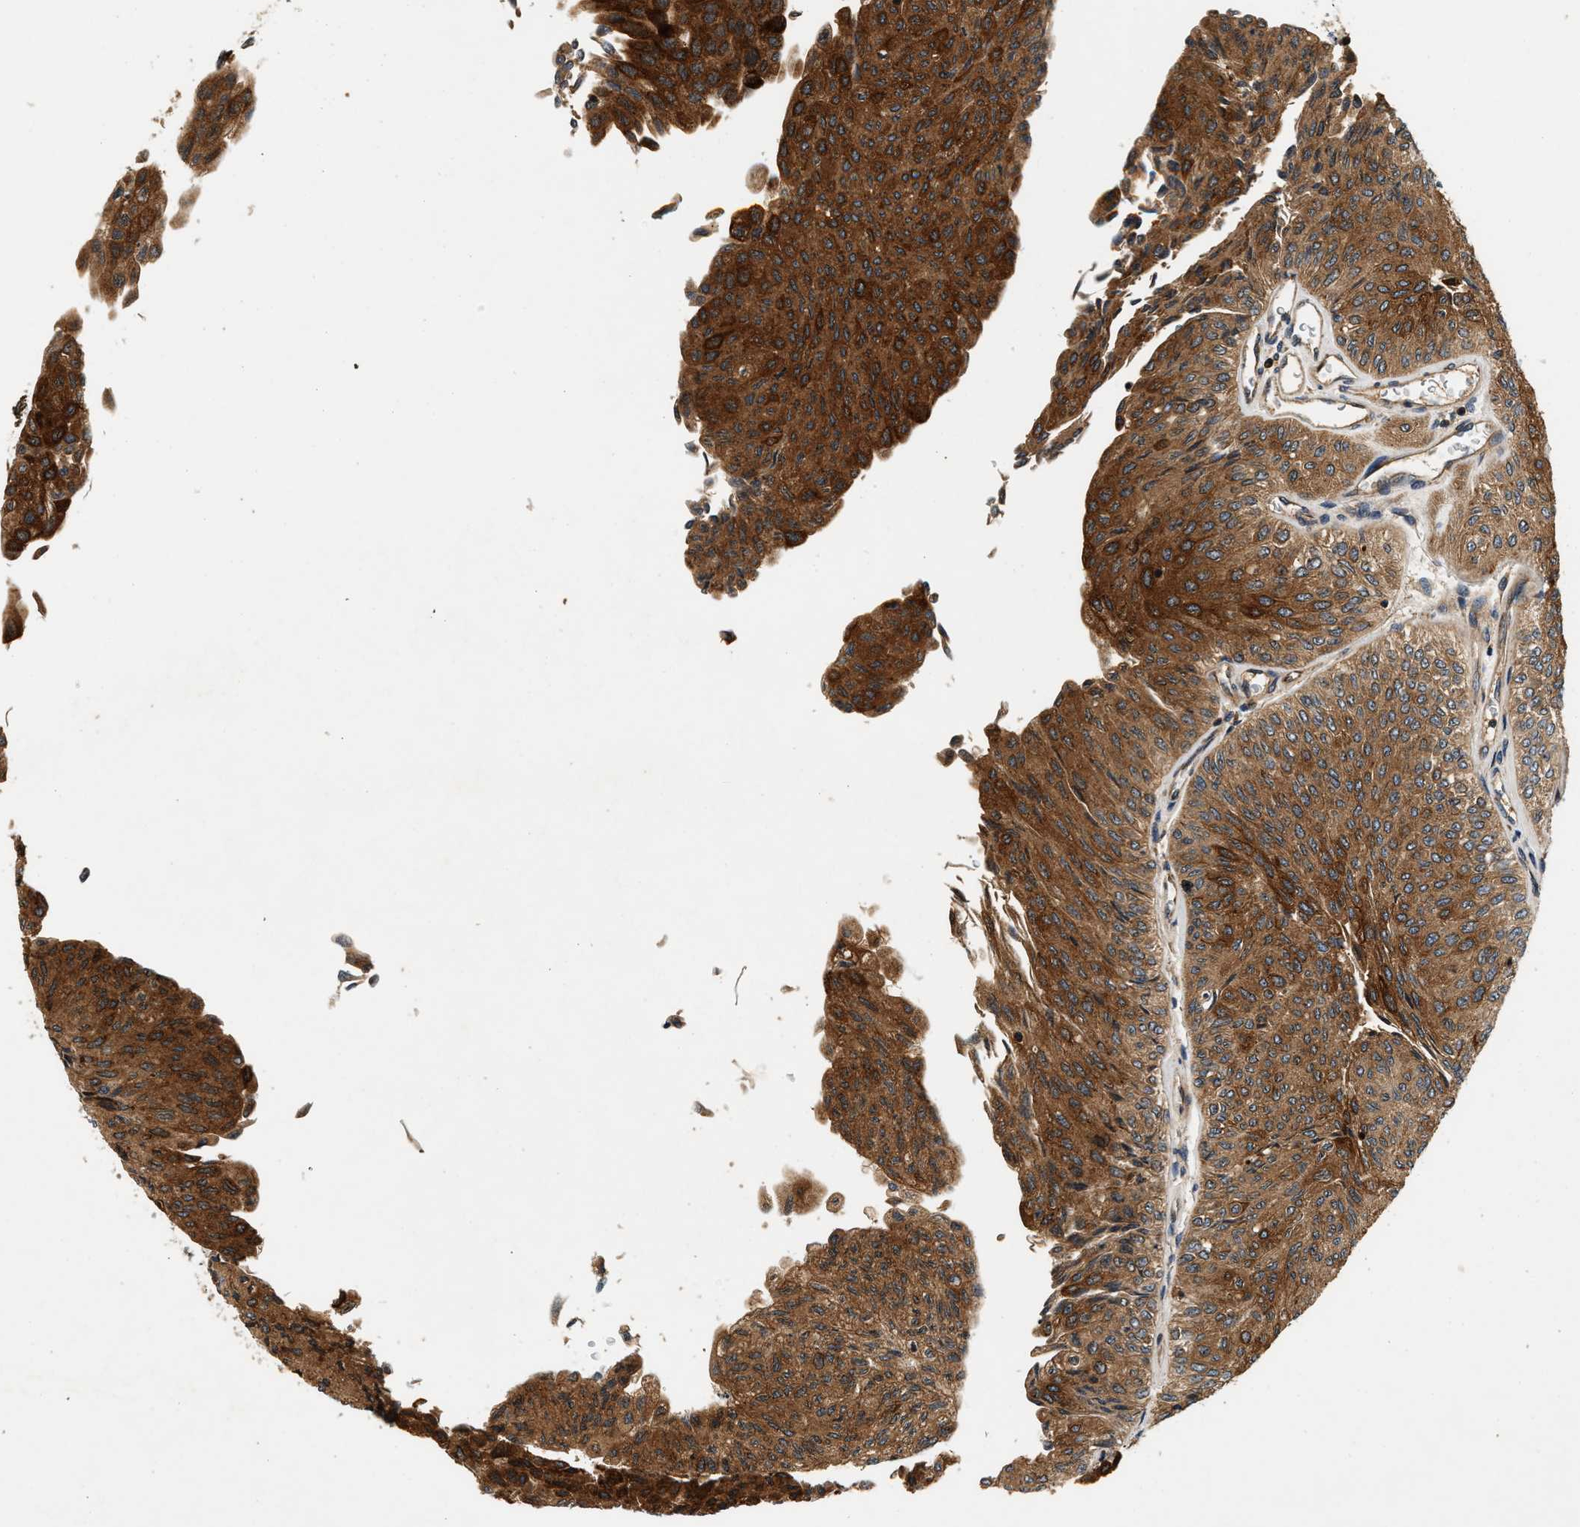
{"staining": {"intensity": "moderate", "quantity": ">75%", "location": "cytoplasmic/membranous"}, "tissue": "urothelial cancer", "cell_type": "Tumor cells", "image_type": "cancer", "snomed": [{"axis": "morphology", "description": "Urothelial carcinoma, Low grade"}, {"axis": "topography", "description": "Urinary bladder"}], "caption": "Tumor cells exhibit medium levels of moderate cytoplasmic/membranous expression in about >75% of cells in urothelial cancer.", "gene": "SAMD9", "patient": {"sex": "male", "age": 78}}